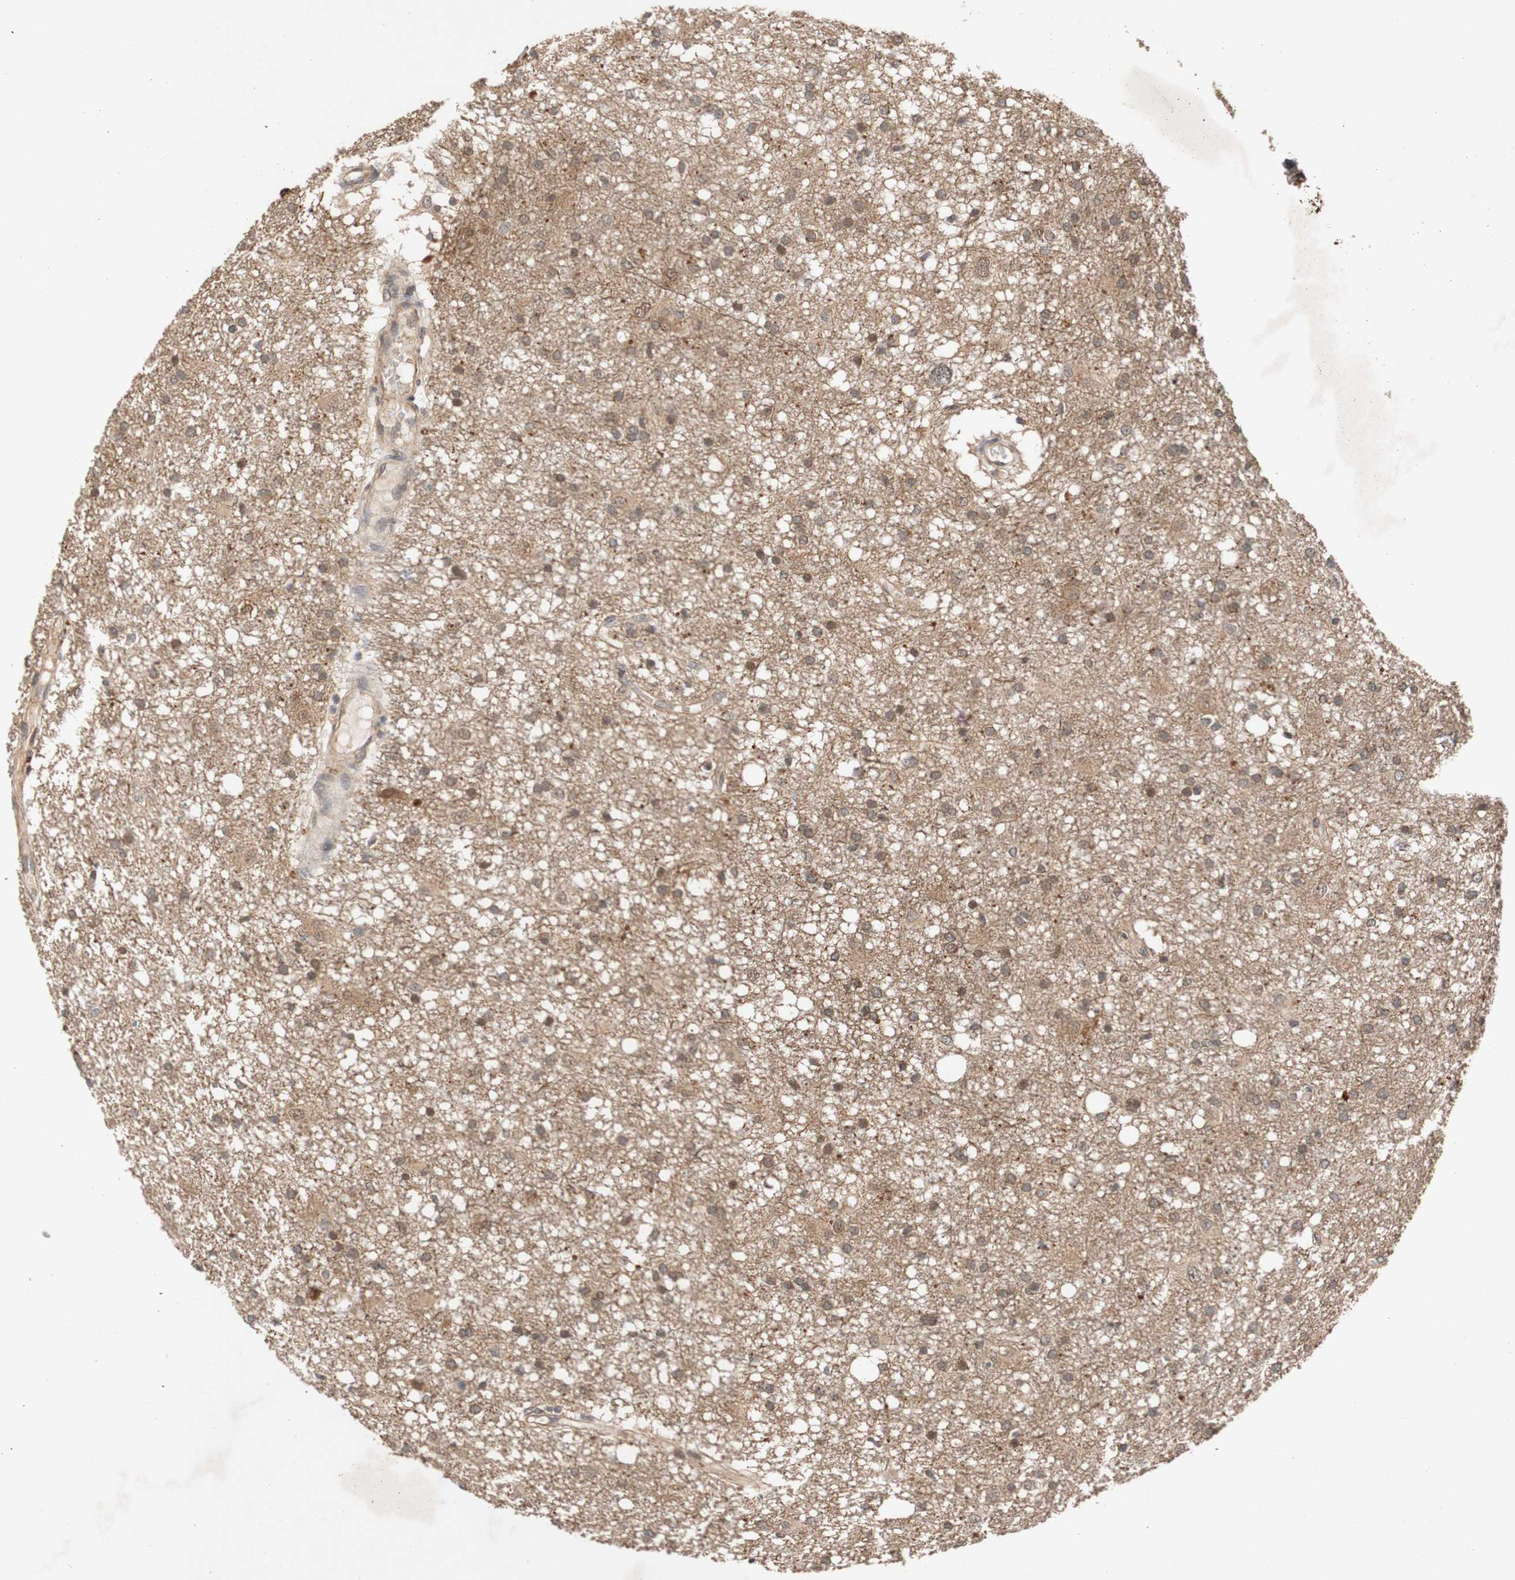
{"staining": {"intensity": "weak", "quantity": "25%-75%", "location": "cytoplasmic/membranous,nuclear"}, "tissue": "glioma", "cell_type": "Tumor cells", "image_type": "cancer", "snomed": [{"axis": "morphology", "description": "Glioma, malignant, High grade"}, {"axis": "topography", "description": "Brain"}], "caption": "Tumor cells demonstrate low levels of weak cytoplasmic/membranous and nuclear staining in about 25%-75% of cells in malignant glioma (high-grade).", "gene": "PIN1", "patient": {"sex": "female", "age": 59}}